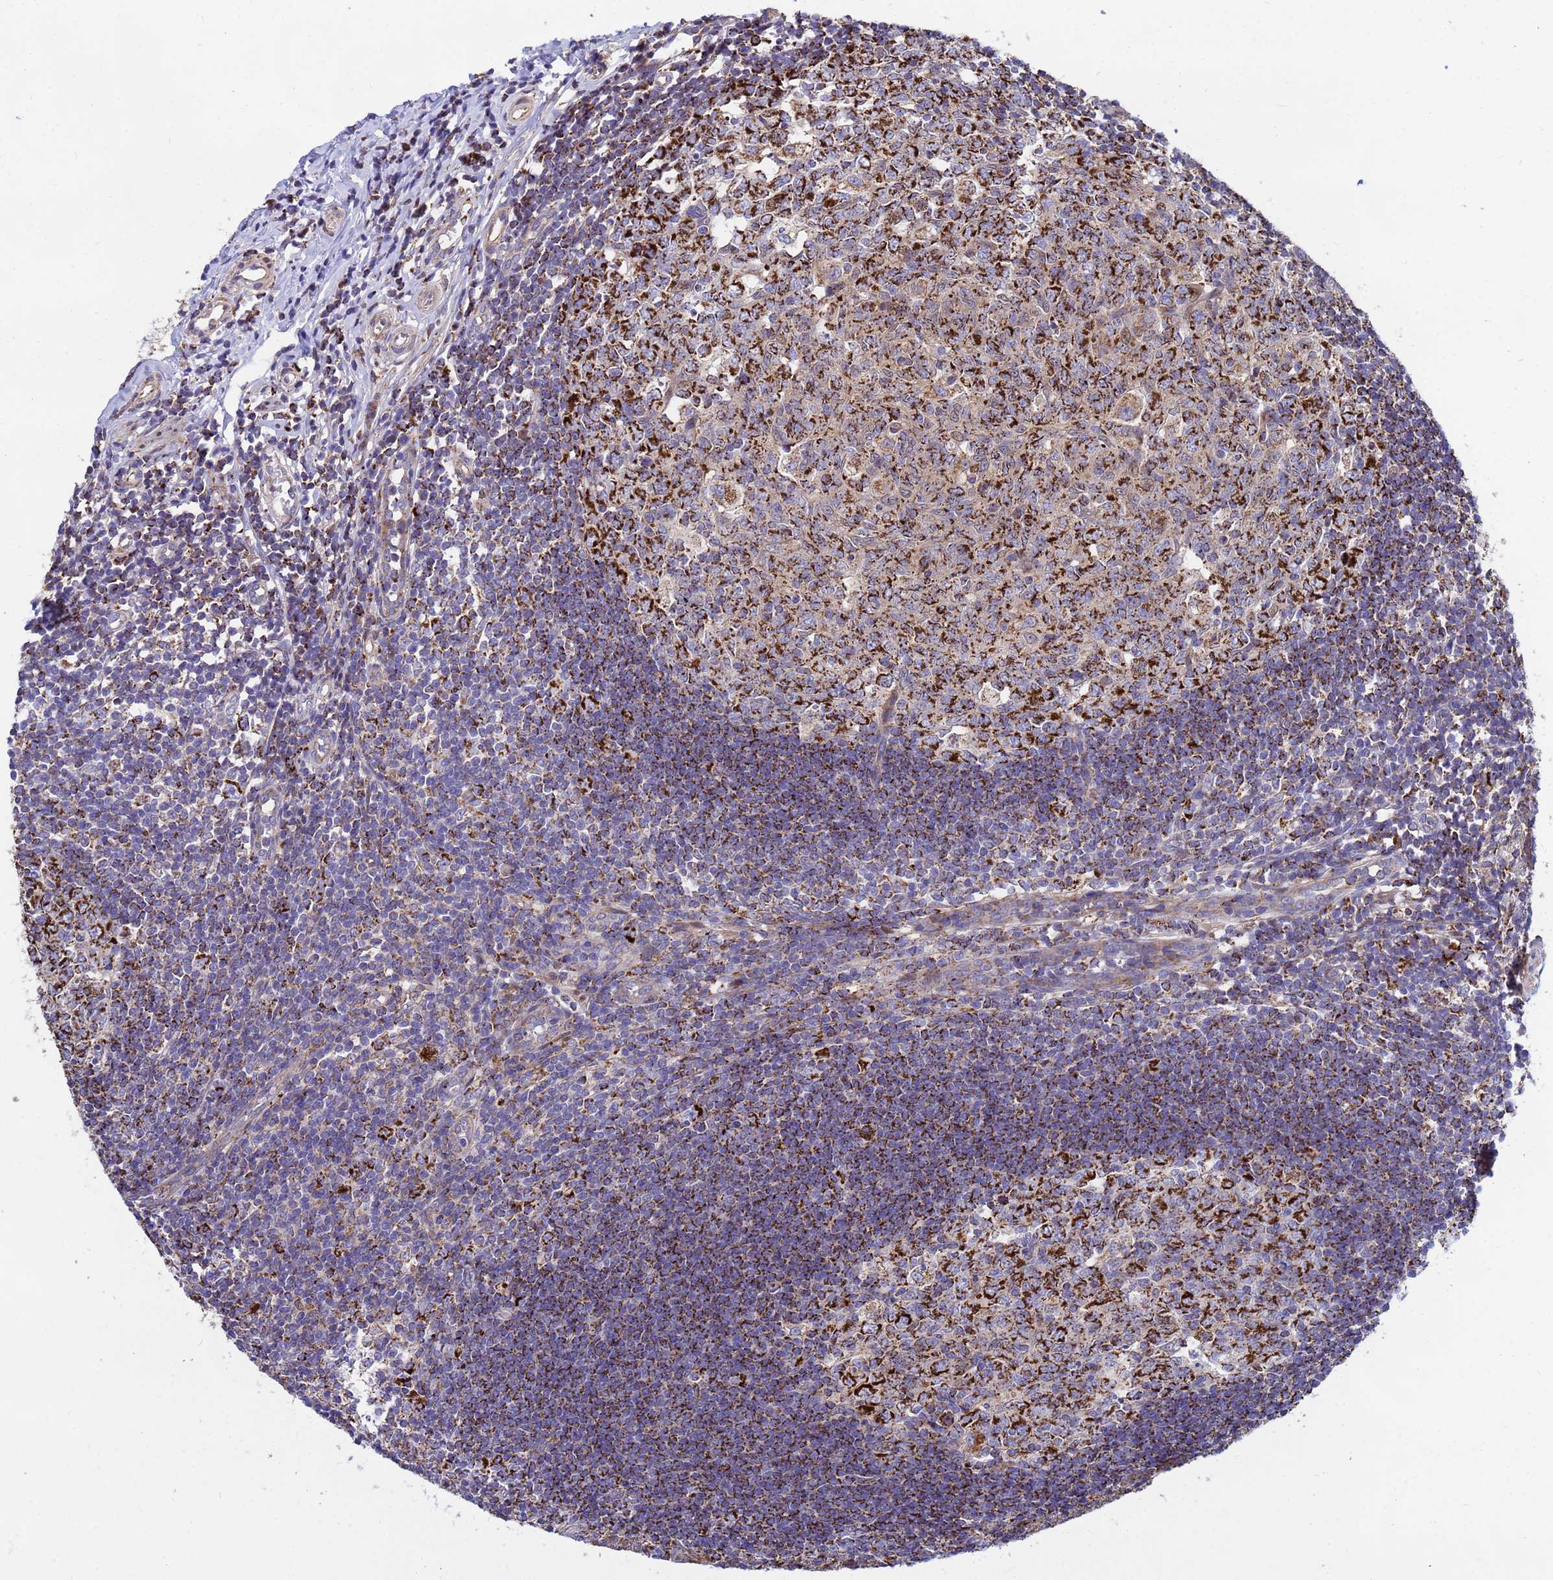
{"staining": {"intensity": "moderate", "quantity": ">75%", "location": "cytoplasmic/membranous"}, "tissue": "appendix", "cell_type": "Glandular cells", "image_type": "normal", "snomed": [{"axis": "morphology", "description": "Normal tissue, NOS"}, {"axis": "topography", "description": "Appendix"}], "caption": "Immunohistochemistry (IHC) micrograph of normal appendix: appendix stained using immunohistochemistry (IHC) displays medium levels of moderate protein expression localized specifically in the cytoplasmic/membranous of glandular cells, appearing as a cytoplasmic/membranous brown color.", "gene": "TUBGCP3", "patient": {"sex": "male", "age": 14}}